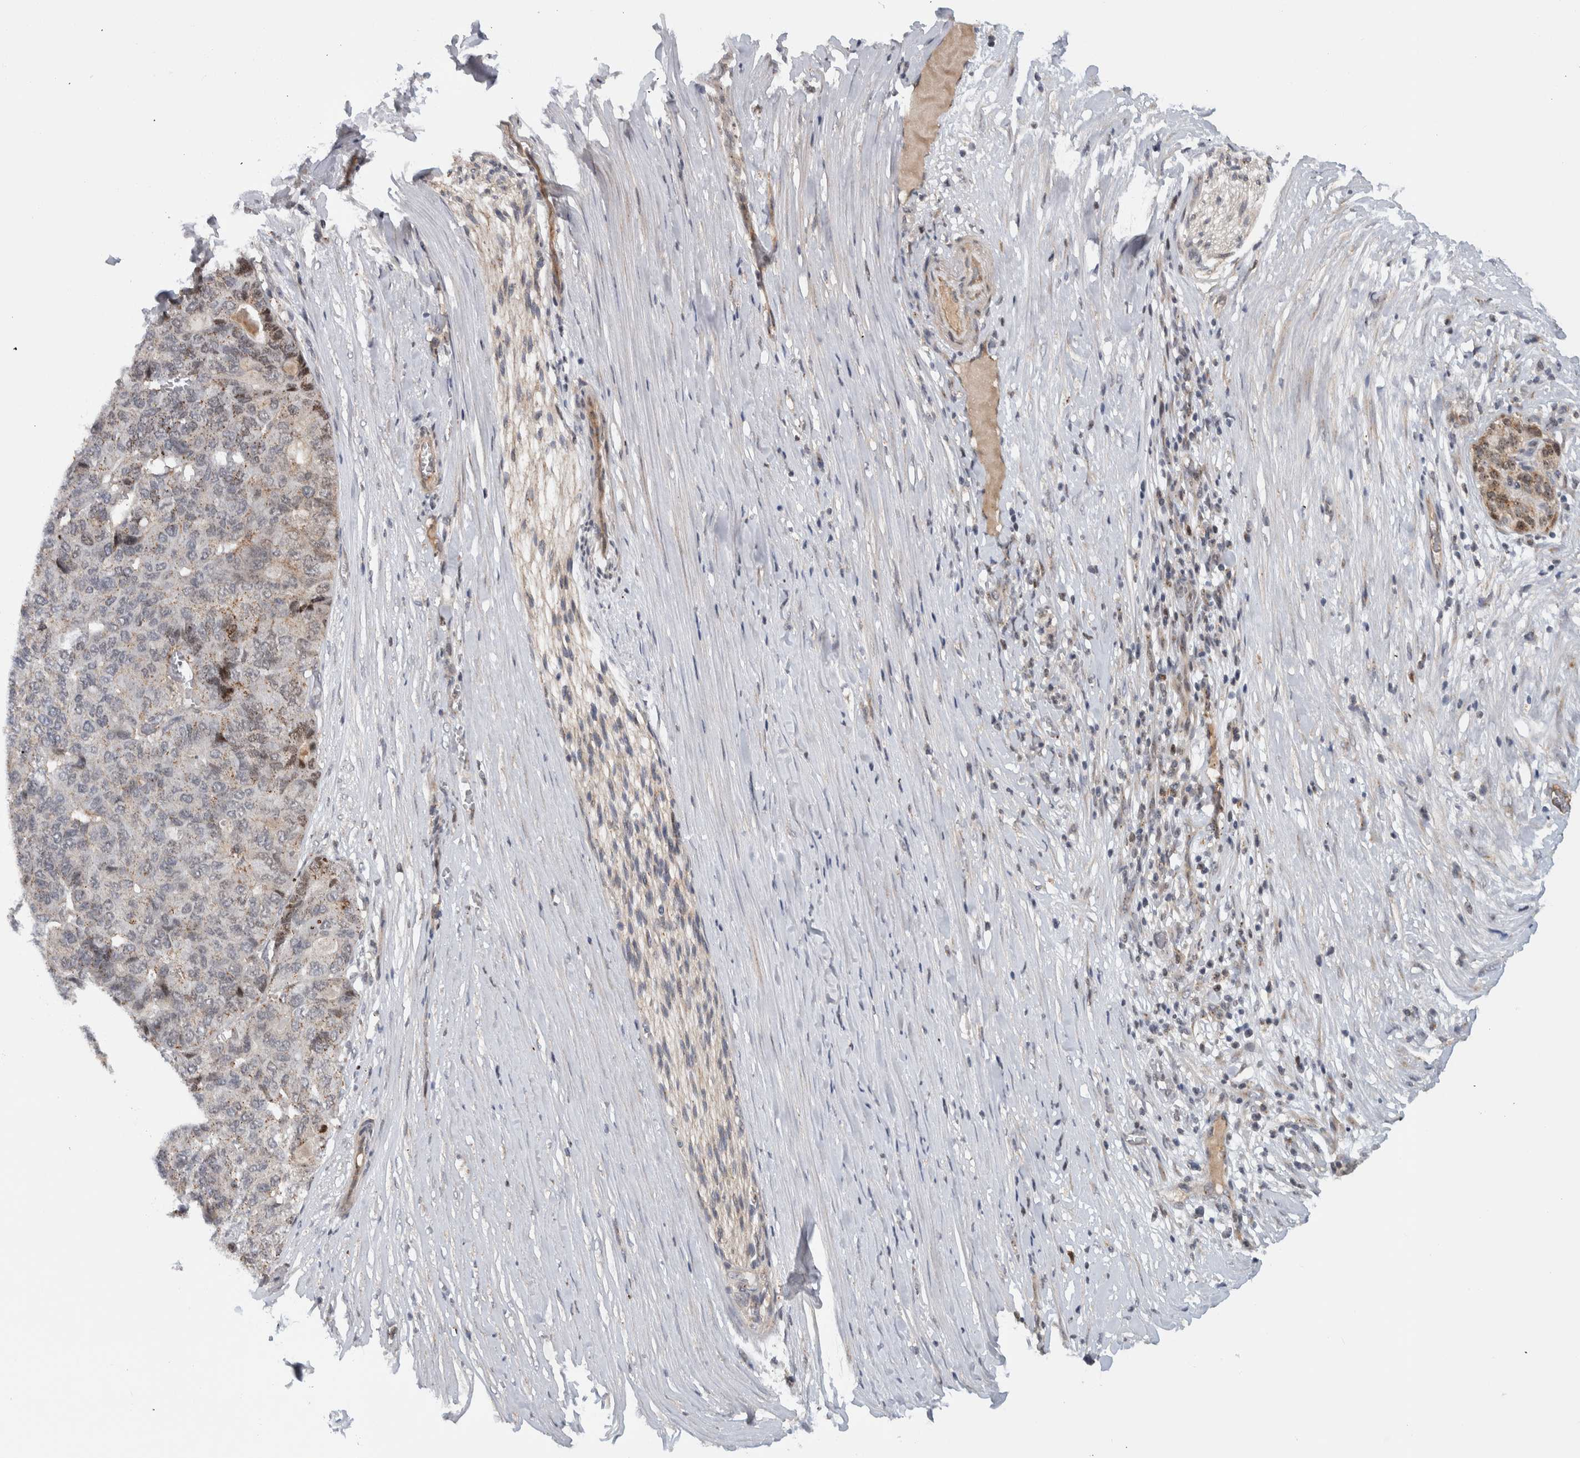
{"staining": {"intensity": "weak", "quantity": "<25%", "location": "cytoplasmic/membranous"}, "tissue": "pancreatic cancer", "cell_type": "Tumor cells", "image_type": "cancer", "snomed": [{"axis": "morphology", "description": "Adenocarcinoma, NOS"}, {"axis": "topography", "description": "Pancreas"}], "caption": "IHC image of neoplastic tissue: pancreatic adenocarcinoma stained with DAB reveals no significant protein positivity in tumor cells.", "gene": "MSL1", "patient": {"sex": "male", "age": 50}}